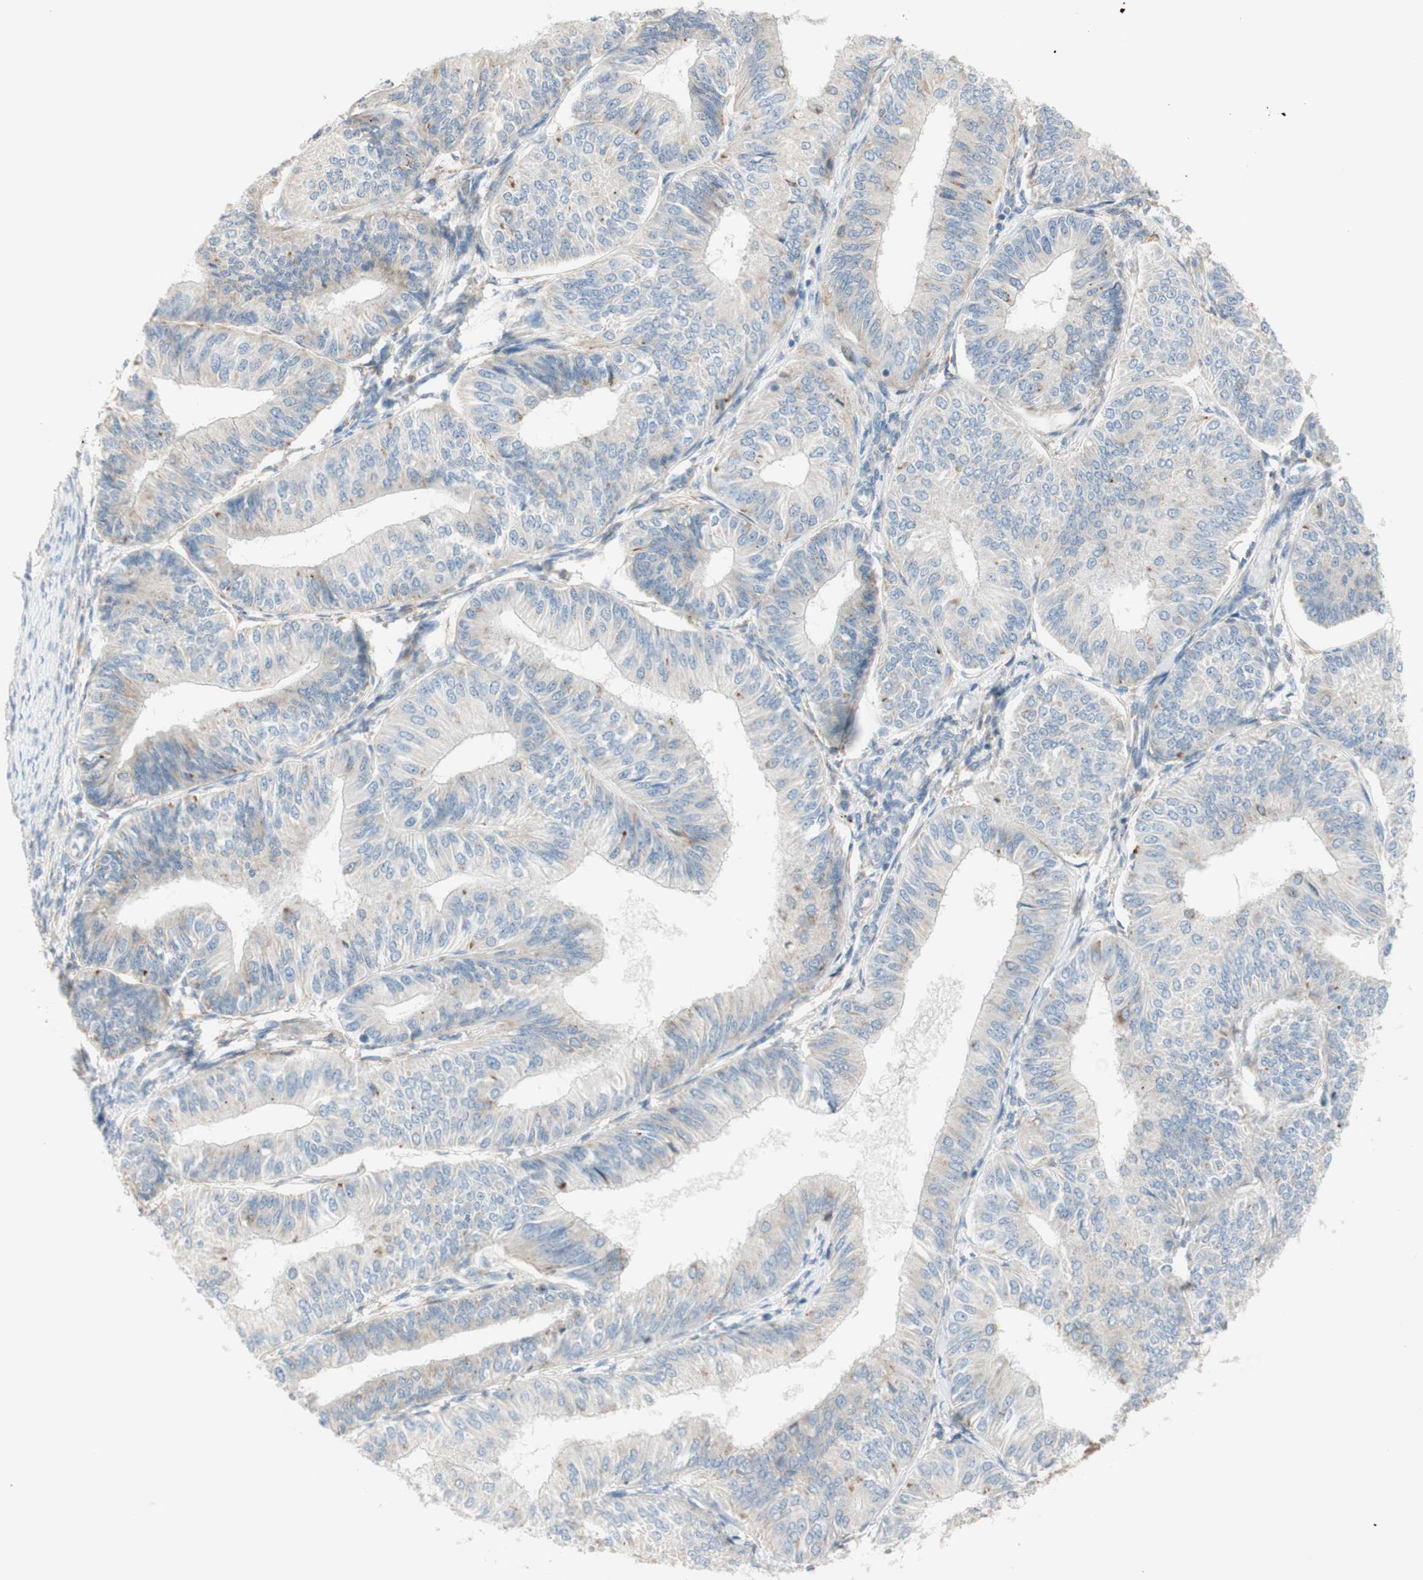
{"staining": {"intensity": "moderate", "quantity": "<25%", "location": "cytoplasmic/membranous"}, "tissue": "endometrial cancer", "cell_type": "Tumor cells", "image_type": "cancer", "snomed": [{"axis": "morphology", "description": "Adenocarcinoma, NOS"}, {"axis": "topography", "description": "Endometrium"}], "caption": "Immunohistochemical staining of human endometrial cancer (adenocarcinoma) demonstrates low levels of moderate cytoplasmic/membranous positivity in approximately <25% of tumor cells.", "gene": "GAPT", "patient": {"sex": "female", "age": 58}}